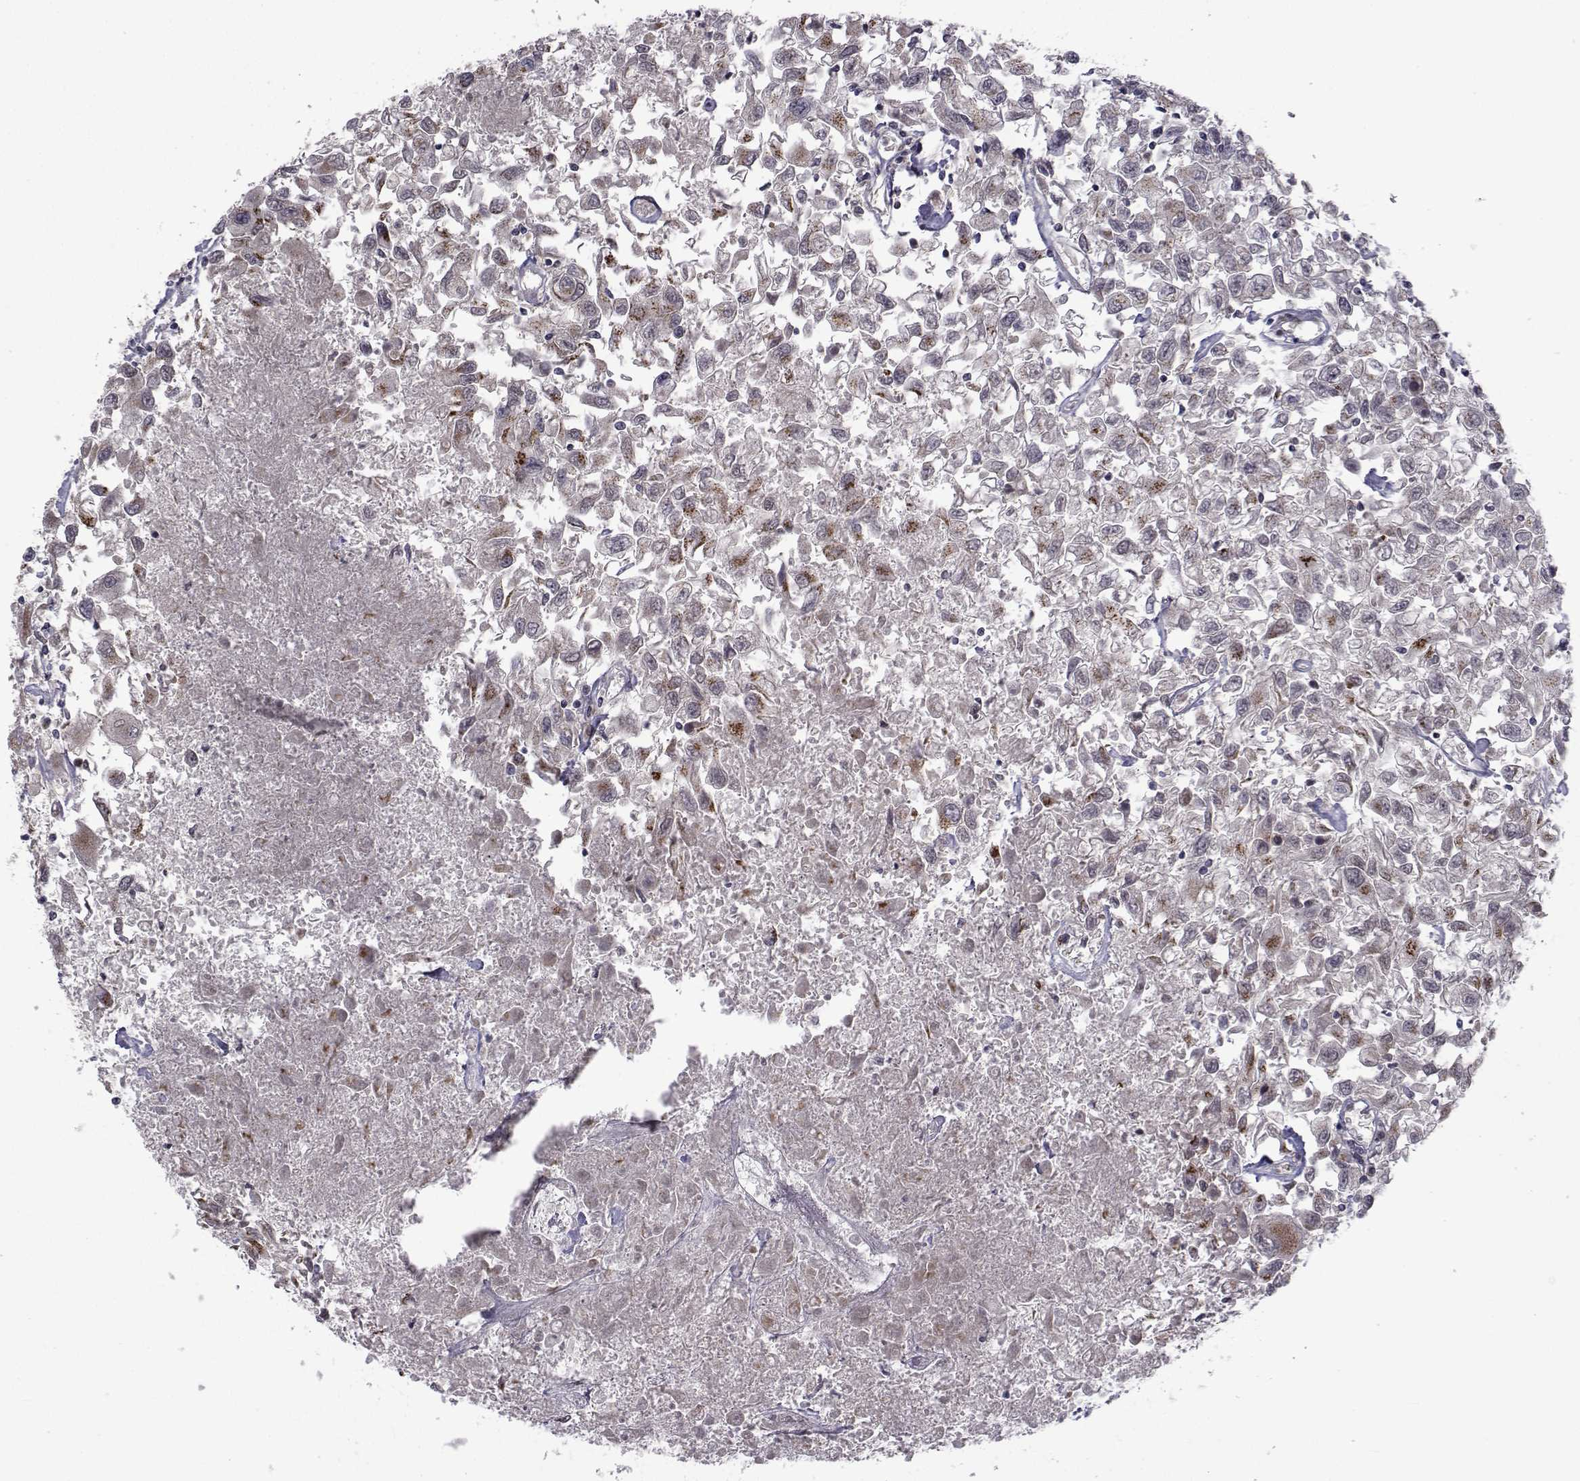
{"staining": {"intensity": "weak", "quantity": "25%-75%", "location": "cytoplasmic/membranous"}, "tissue": "renal cancer", "cell_type": "Tumor cells", "image_type": "cancer", "snomed": [{"axis": "morphology", "description": "Adenocarcinoma, NOS"}, {"axis": "topography", "description": "Kidney"}], "caption": "Protein staining of renal cancer (adenocarcinoma) tissue demonstrates weak cytoplasmic/membranous expression in about 25%-75% of tumor cells.", "gene": "ATP6V1C2", "patient": {"sex": "female", "age": 76}}